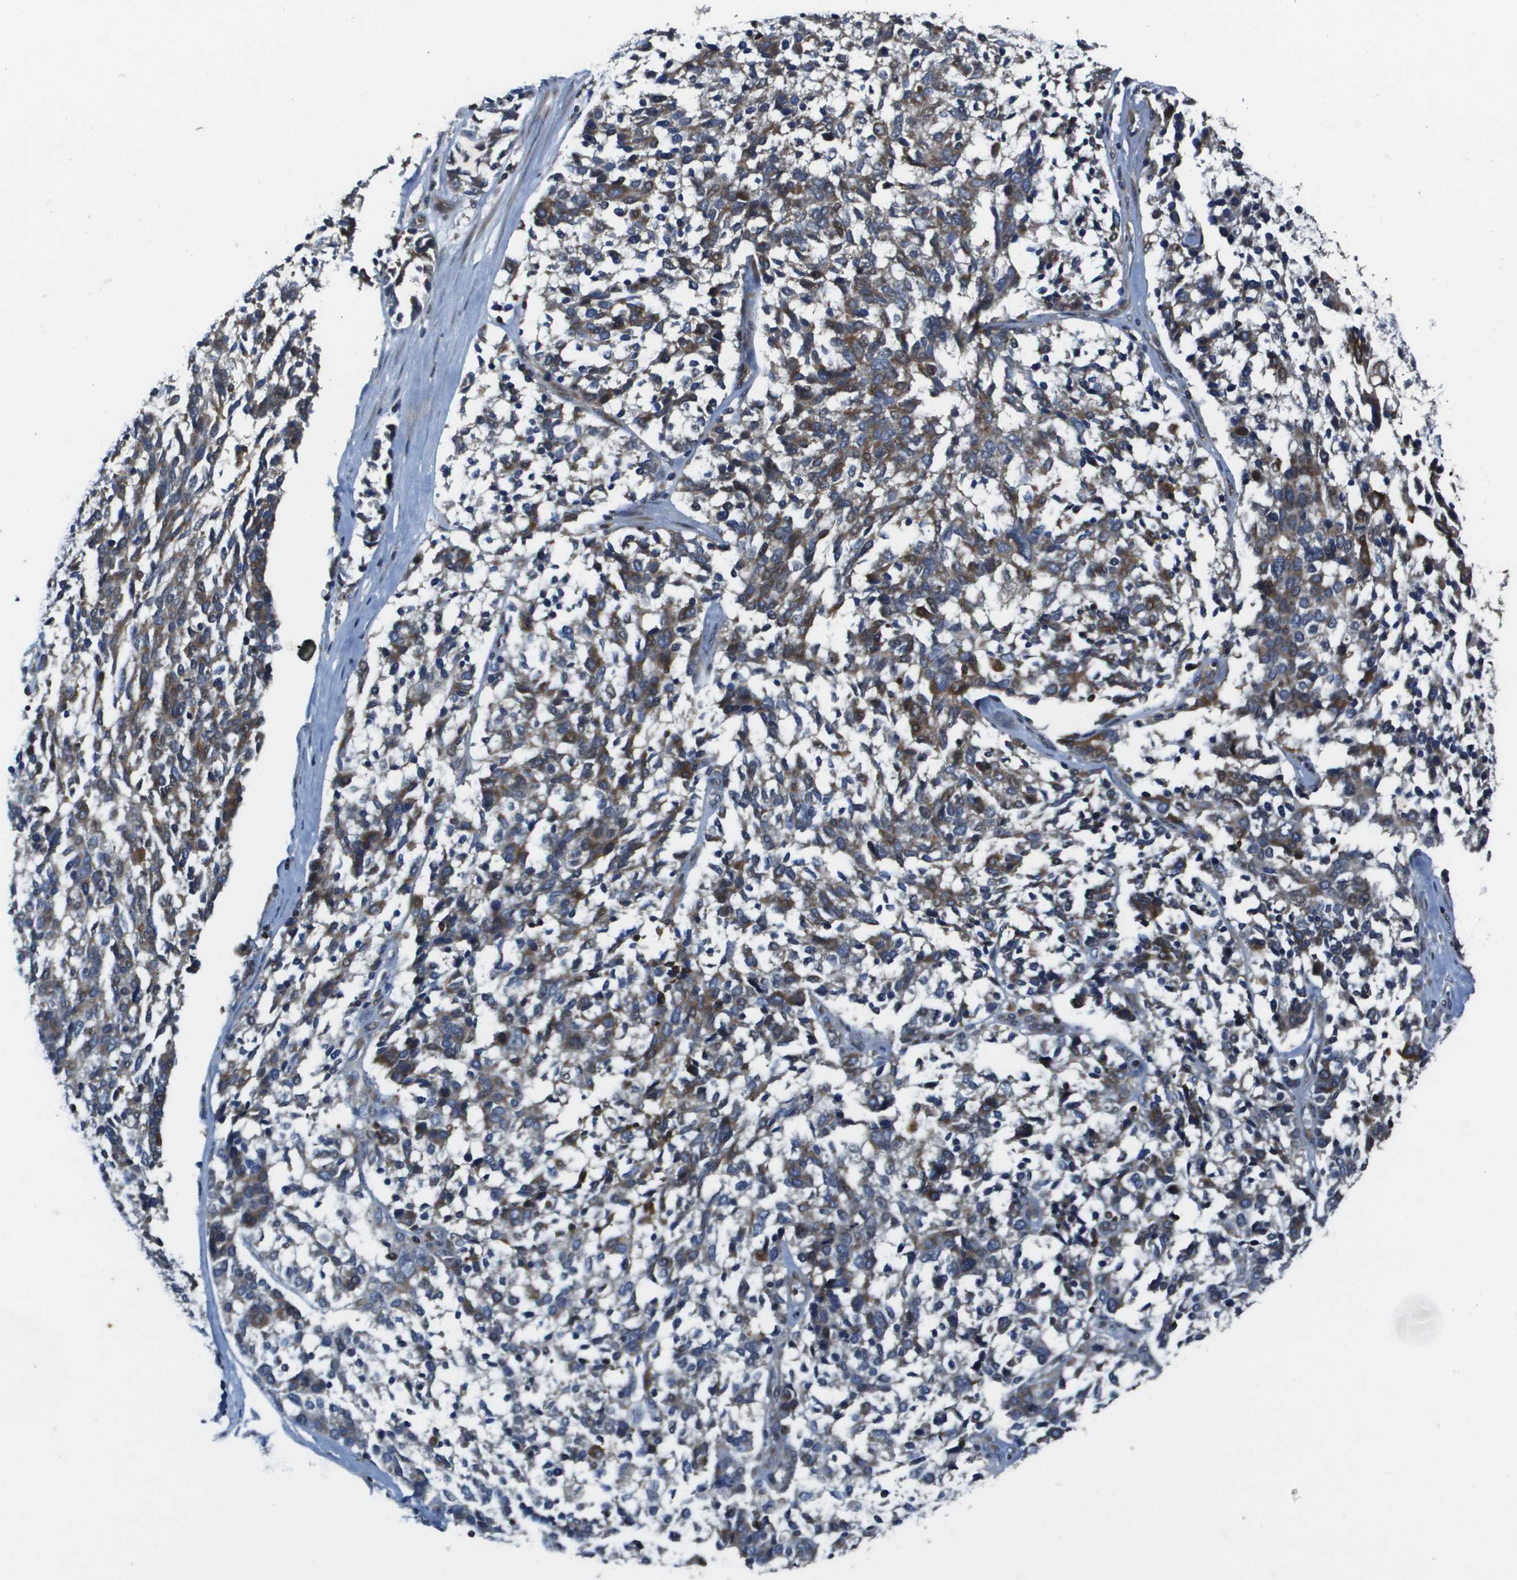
{"staining": {"intensity": "moderate", "quantity": "25%-75%", "location": "cytoplasmic/membranous"}, "tissue": "ovarian cancer", "cell_type": "Tumor cells", "image_type": "cancer", "snomed": [{"axis": "morphology", "description": "Cystadenocarcinoma, serous, NOS"}, {"axis": "topography", "description": "Ovary"}], "caption": "Moderate cytoplasmic/membranous protein staining is present in about 25%-75% of tumor cells in ovarian cancer (serous cystadenocarcinoma).", "gene": "SCN4B", "patient": {"sex": "female", "age": 44}}